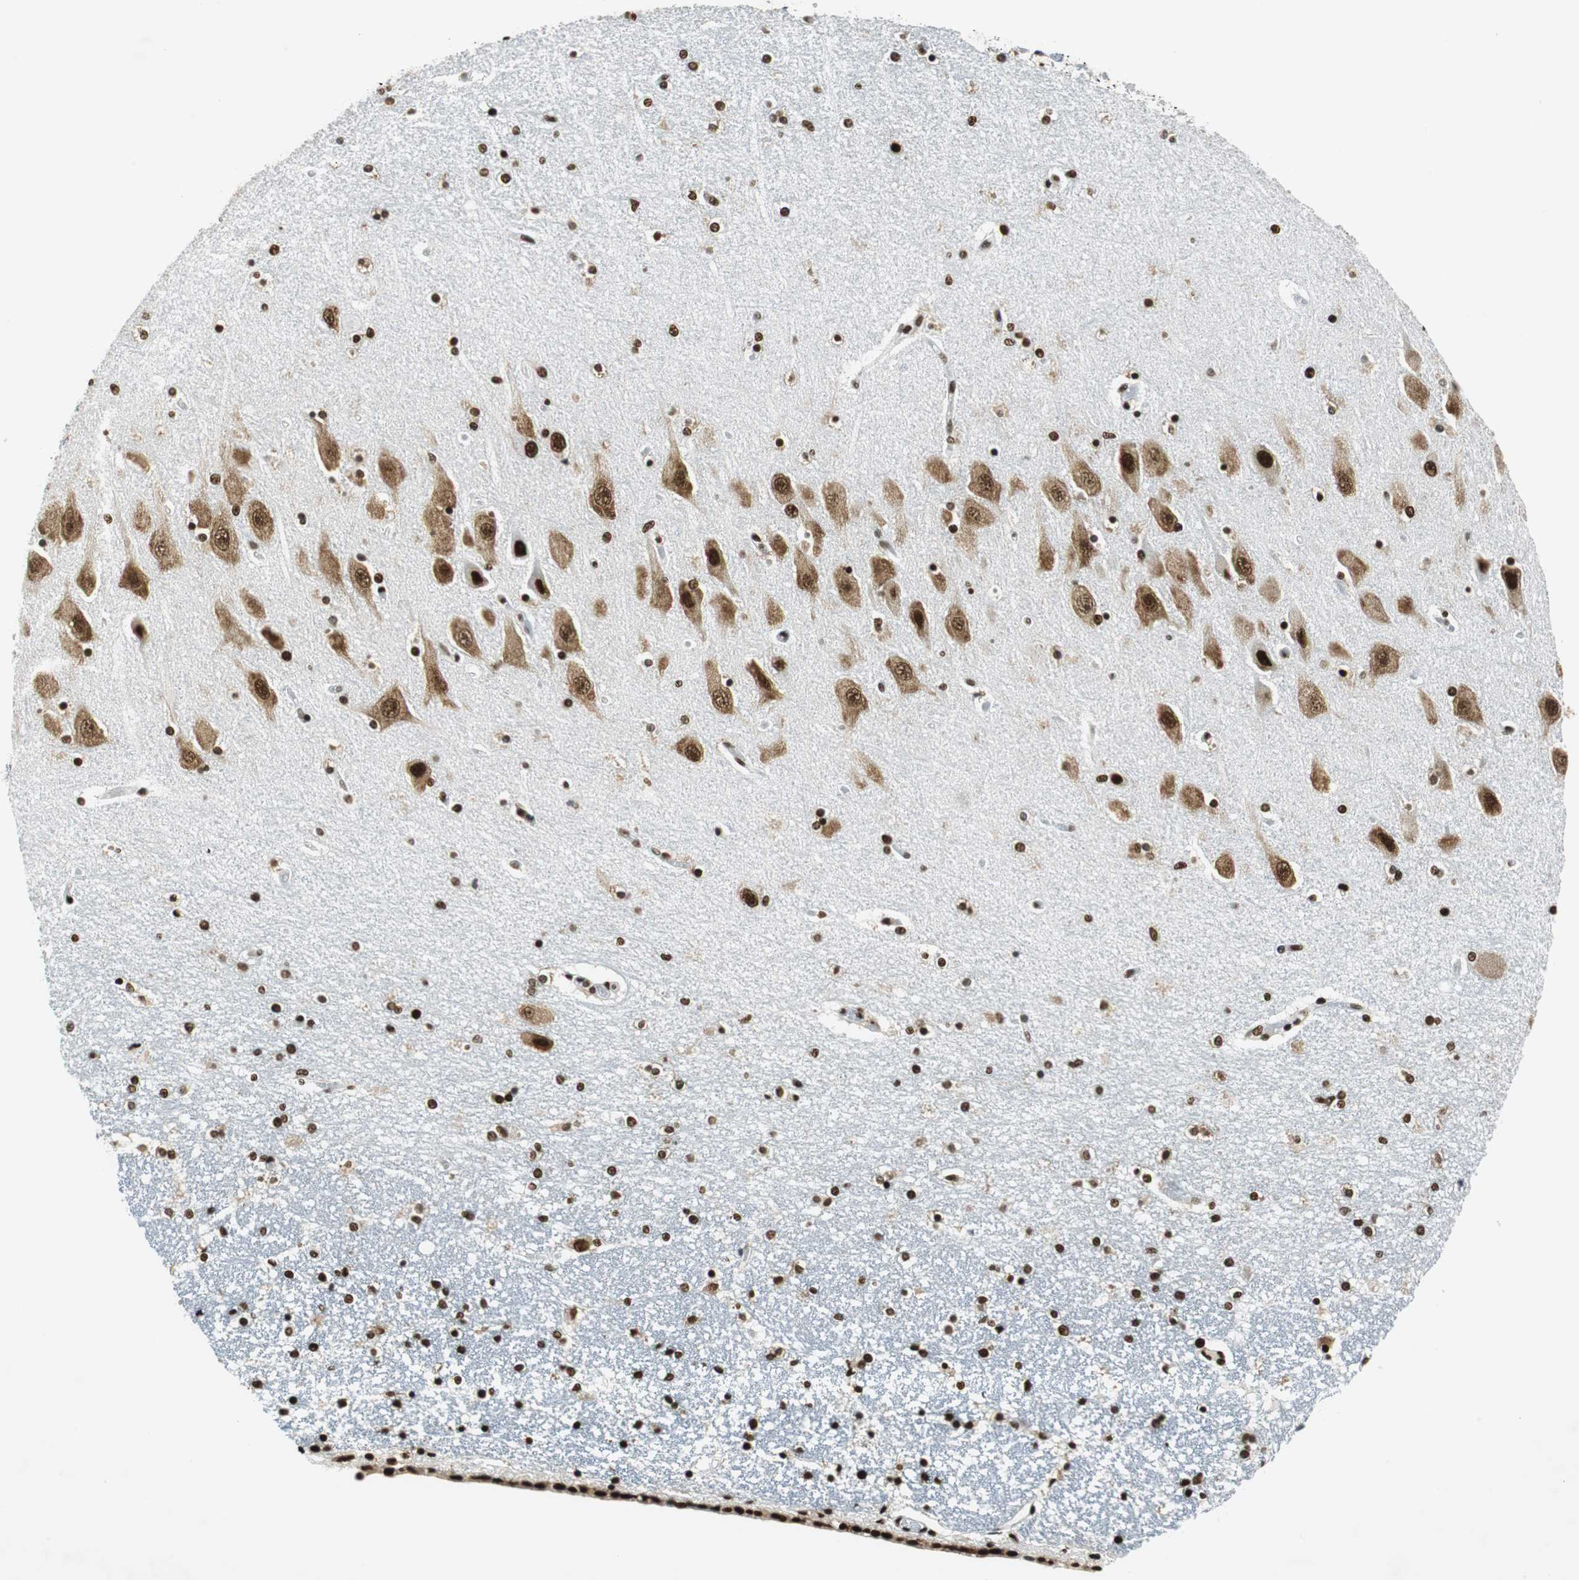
{"staining": {"intensity": "strong", "quantity": ">75%", "location": "cytoplasmic/membranous,nuclear"}, "tissue": "hippocampus", "cell_type": "Glial cells", "image_type": "normal", "snomed": [{"axis": "morphology", "description": "Normal tissue, NOS"}, {"axis": "topography", "description": "Hippocampus"}], "caption": "Protein staining of normal hippocampus shows strong cytoplasmic/membranous,nuclear staining in about >75% of glial cells. The protein is shown in brown color, while the nuclei are stained blue.", "gene": "PRKDC", "patient": {"sex": "female", "age": 54}}